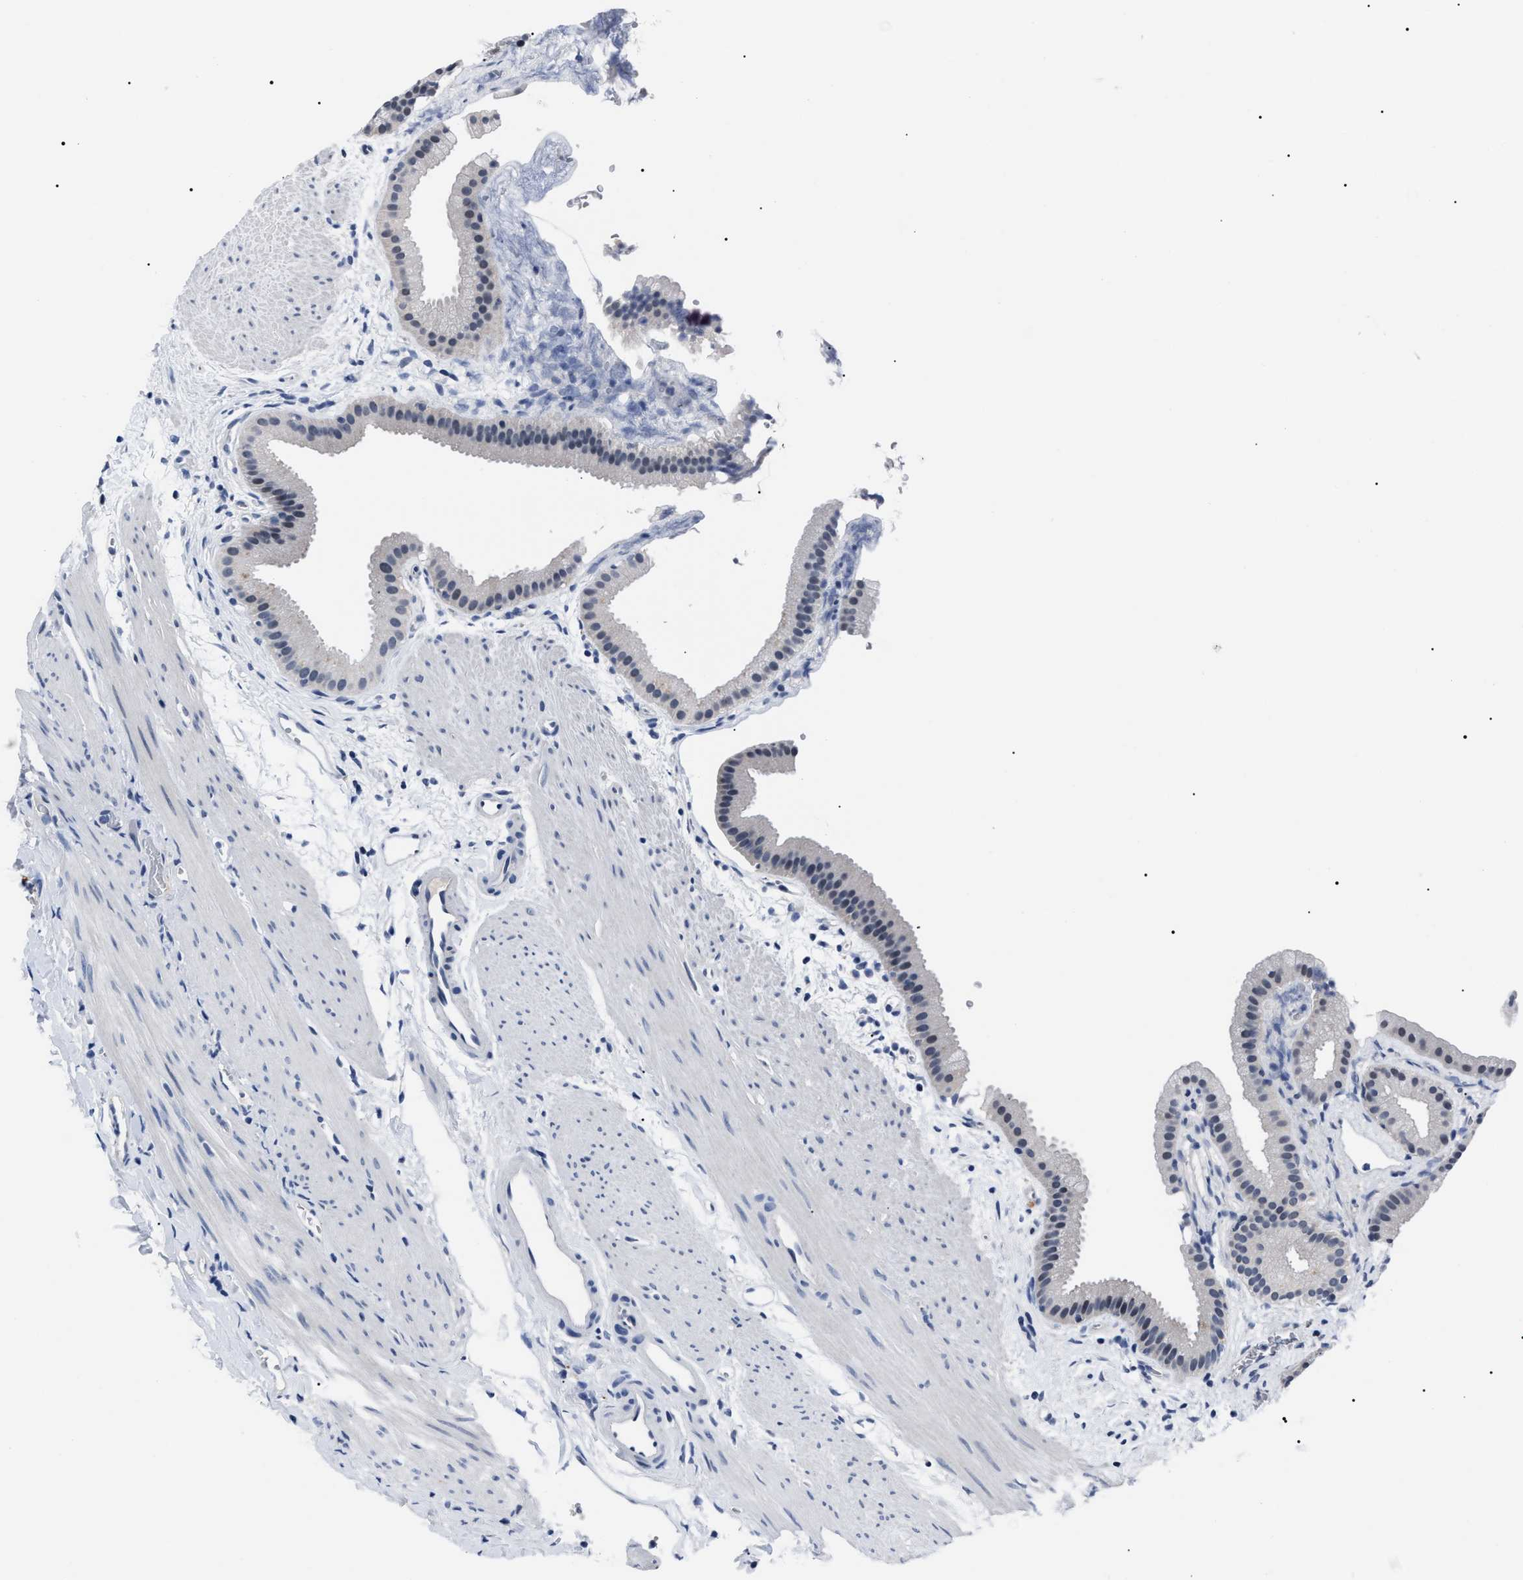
{"staining": {"intensity": "negative", "quantity": "none", "location": "none"}, "tissue": "gallbladder", "cell_type": "Glandular cells", "image_type": "normal", "snomed": [{"axis": "morphology", "description": "Normal tissue, NOS"}, {"axis": "topography", "description": "Gallbladder"}], "caption": "Immunohistochemistry (IHC) histopathology image of unremarkable gallbladder: human gallbladder stained with DAB demonstrates no significant protein positivity in glandular cells.", "gene": "LRWD1", "patient": {"sex": "female", "age": 64}}